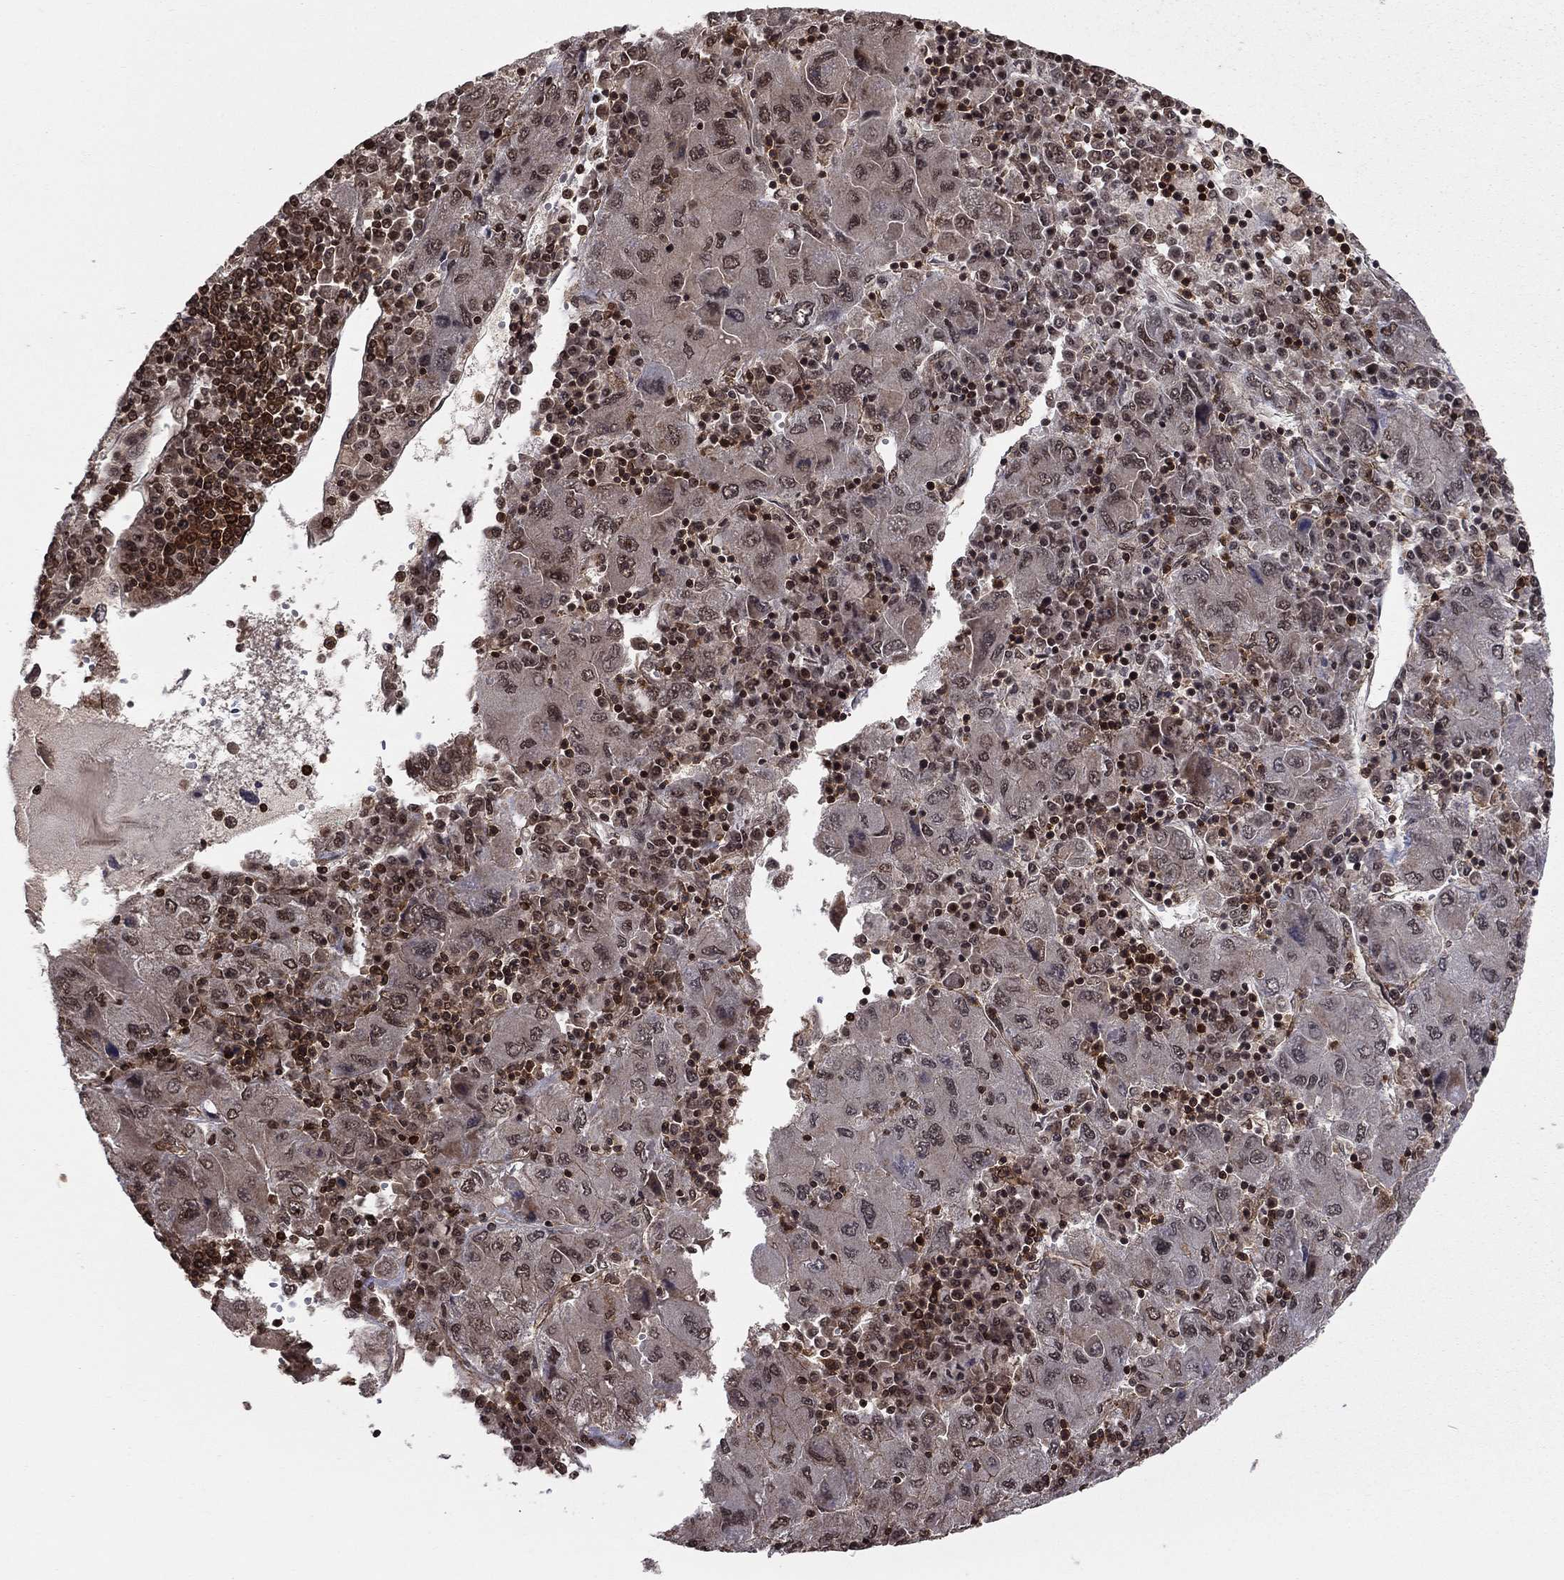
{"staining": {"intensity": "moderate", "quantity": "<25%", "location": "cytoplasmic/membranous"}, "tissue": "liver cancer", "cell_type": "Tumor cells", "image_type": "cancer", "snomed": [{"axis": "morphology", "description": "Carcinoma, Hepatocellular, NOS"}, {"axis": "topography", "description": "Liver"}], "caption": "This histopathology image reveals liver cancer stained with immunohistochemistry (IHC) to label a protein in brown. The cytoplasmic/membranous of tumor cells show moderate positivity for the protein. Nuclei are counter-stained blue.", "gene": "SSX2IP", "patient": {"sex": "male", "age": 75}}